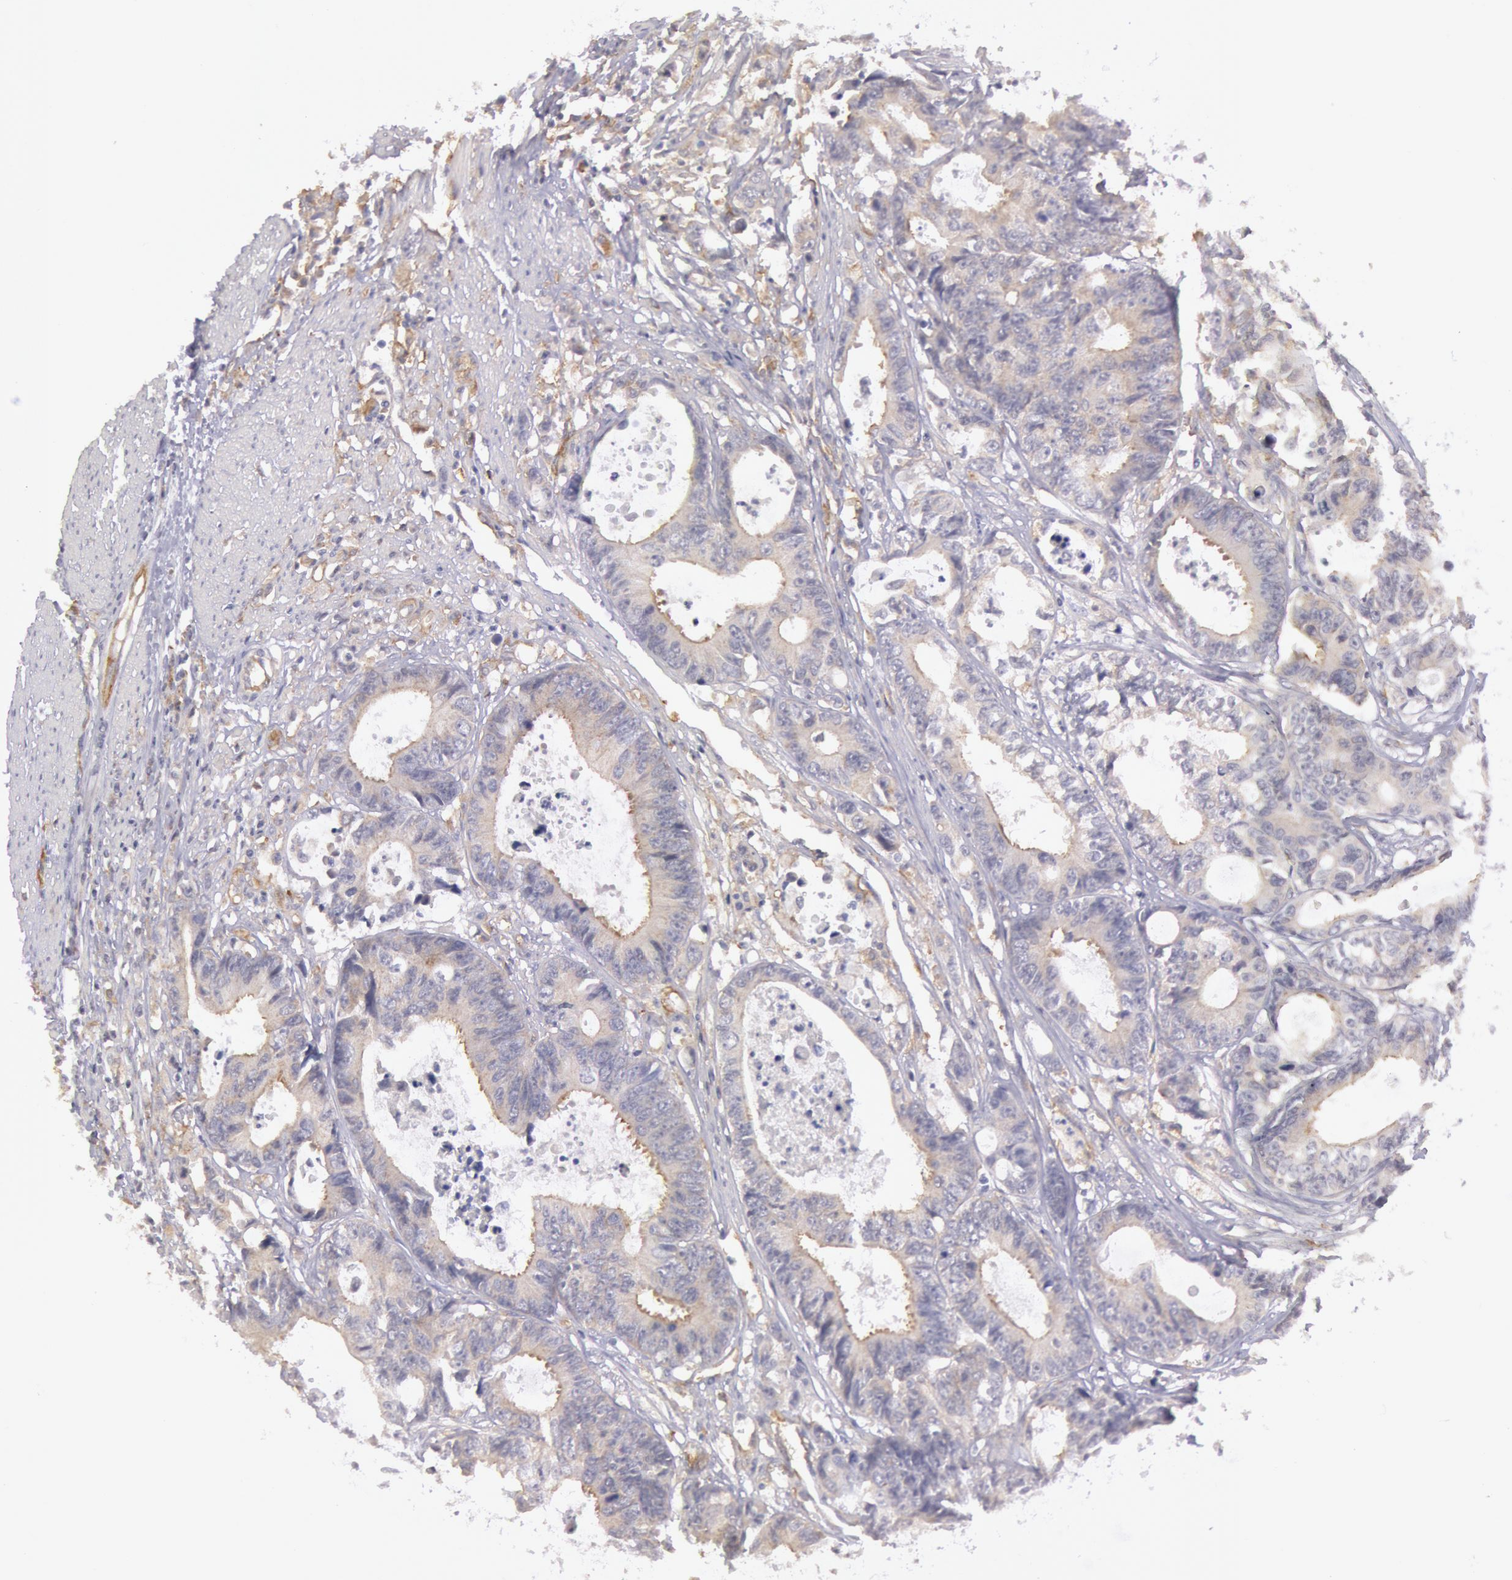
{"staining": {"intensity": "weak", "quantity": "<25%", "location": "cytoplasmic/membranous"}, "tissue": "colorectal cancer", "cell_type": "Tumor cells", "image_type": "cancer", "snomed": [{"axis": "morphology", "description": "Adenocarcinoma, NOS"}, {"axis": "topography", "description": "Rectum"}], "caption": "Tumor cells are negative for protein expression in human colorectal adenocarcinoma.", "gene": "MYO5A", "patient": {"sex": "female", "age": 98}}